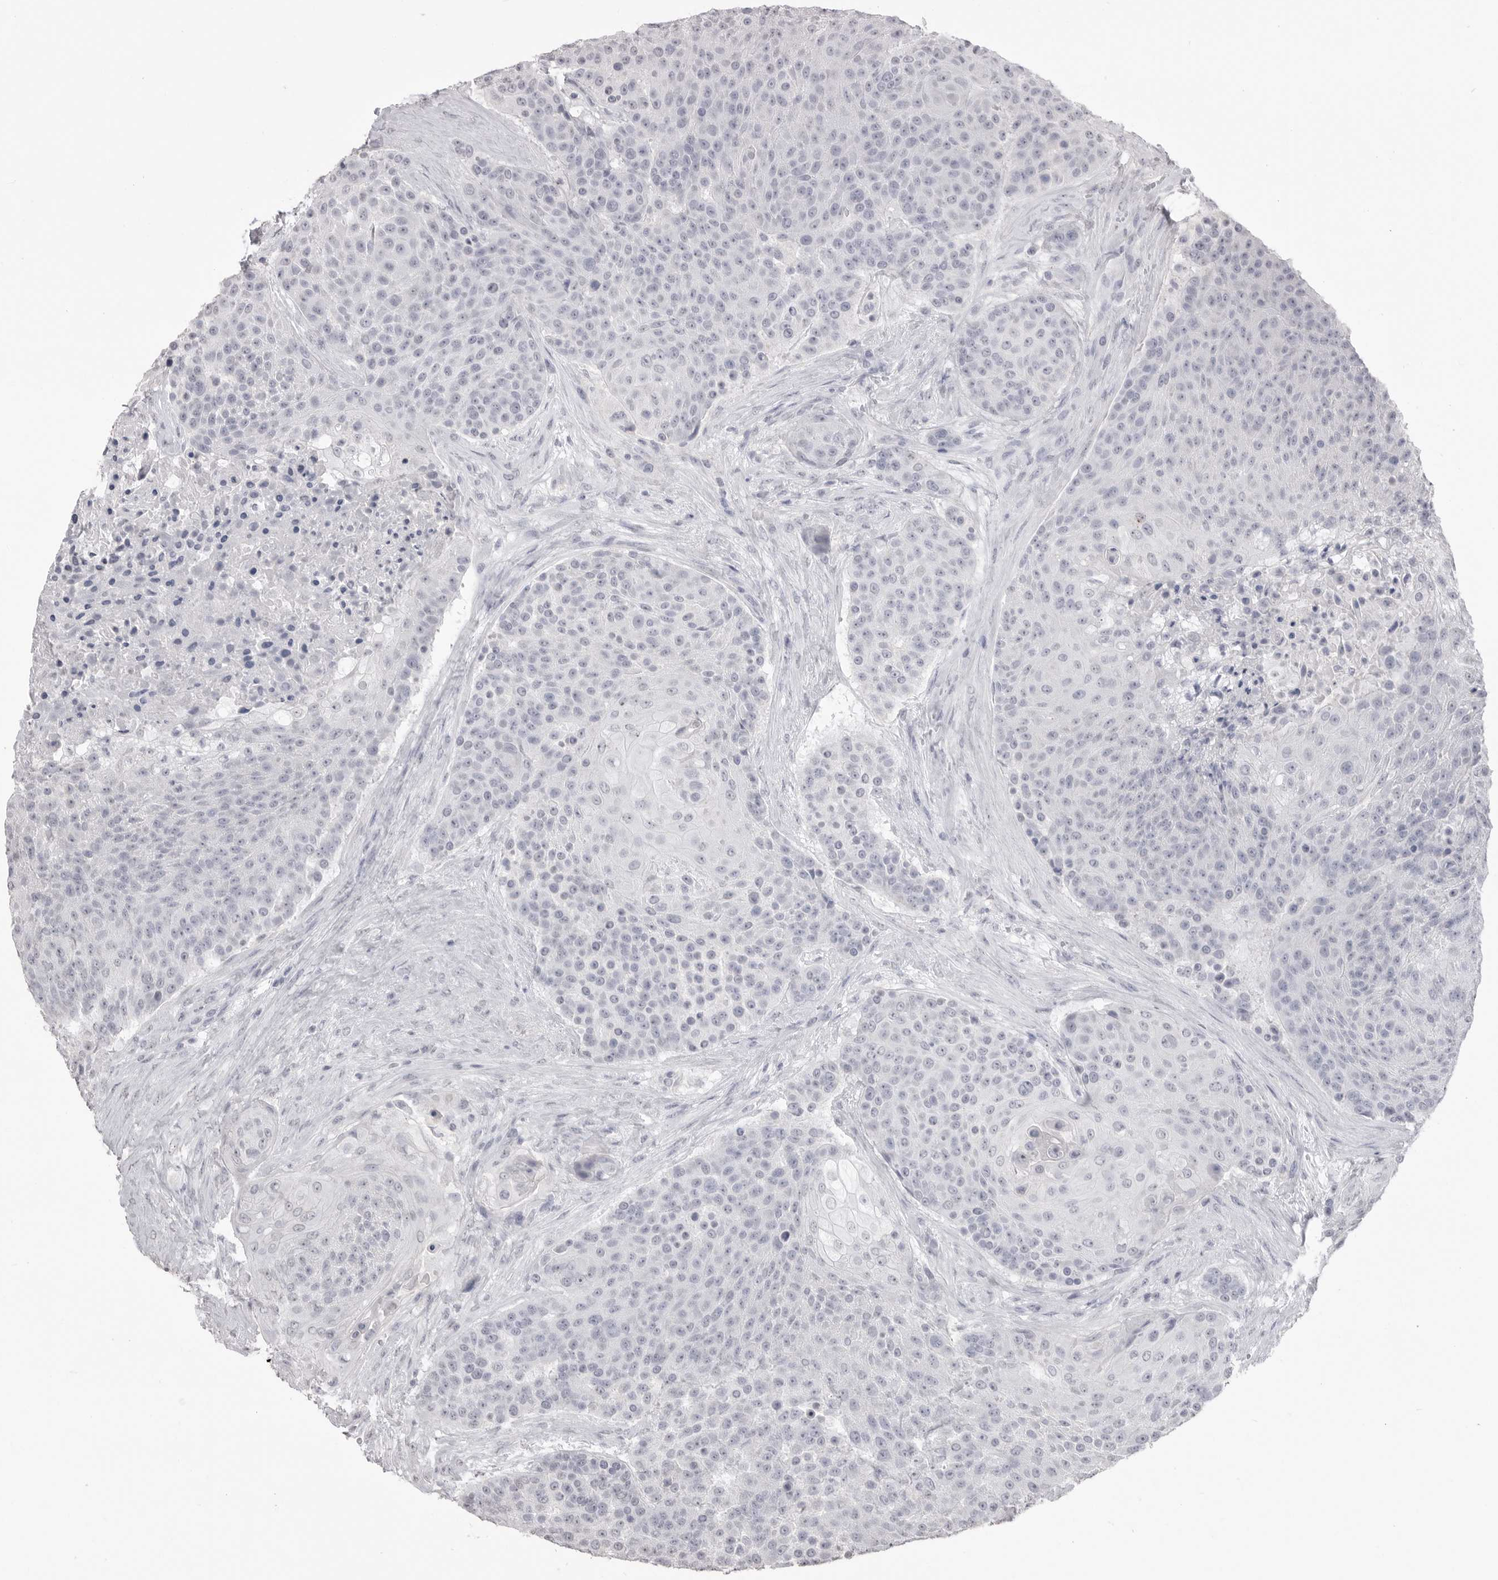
{"staining": {"intensity": "negative", "quantity": "none", "location": "none"}, "tissue": "urothelial cancer", "cell_type": "Tumor cells", "image_type": "cancer", "snomed": [{"axis": "morphology", "description": "Urothelial carcinoma, High grade"}, {"axis": "topography", "description": "Urinary bladder"}], "caption": "Immunohistochemistry histopathology image of human urothelial cancer stained for a protein (brown), which demonstrates no positivity in tumor cells. Nuclei are stained in blue.", "gene": "ICAM5", "patient": {"sex": "female", "age": 63}}